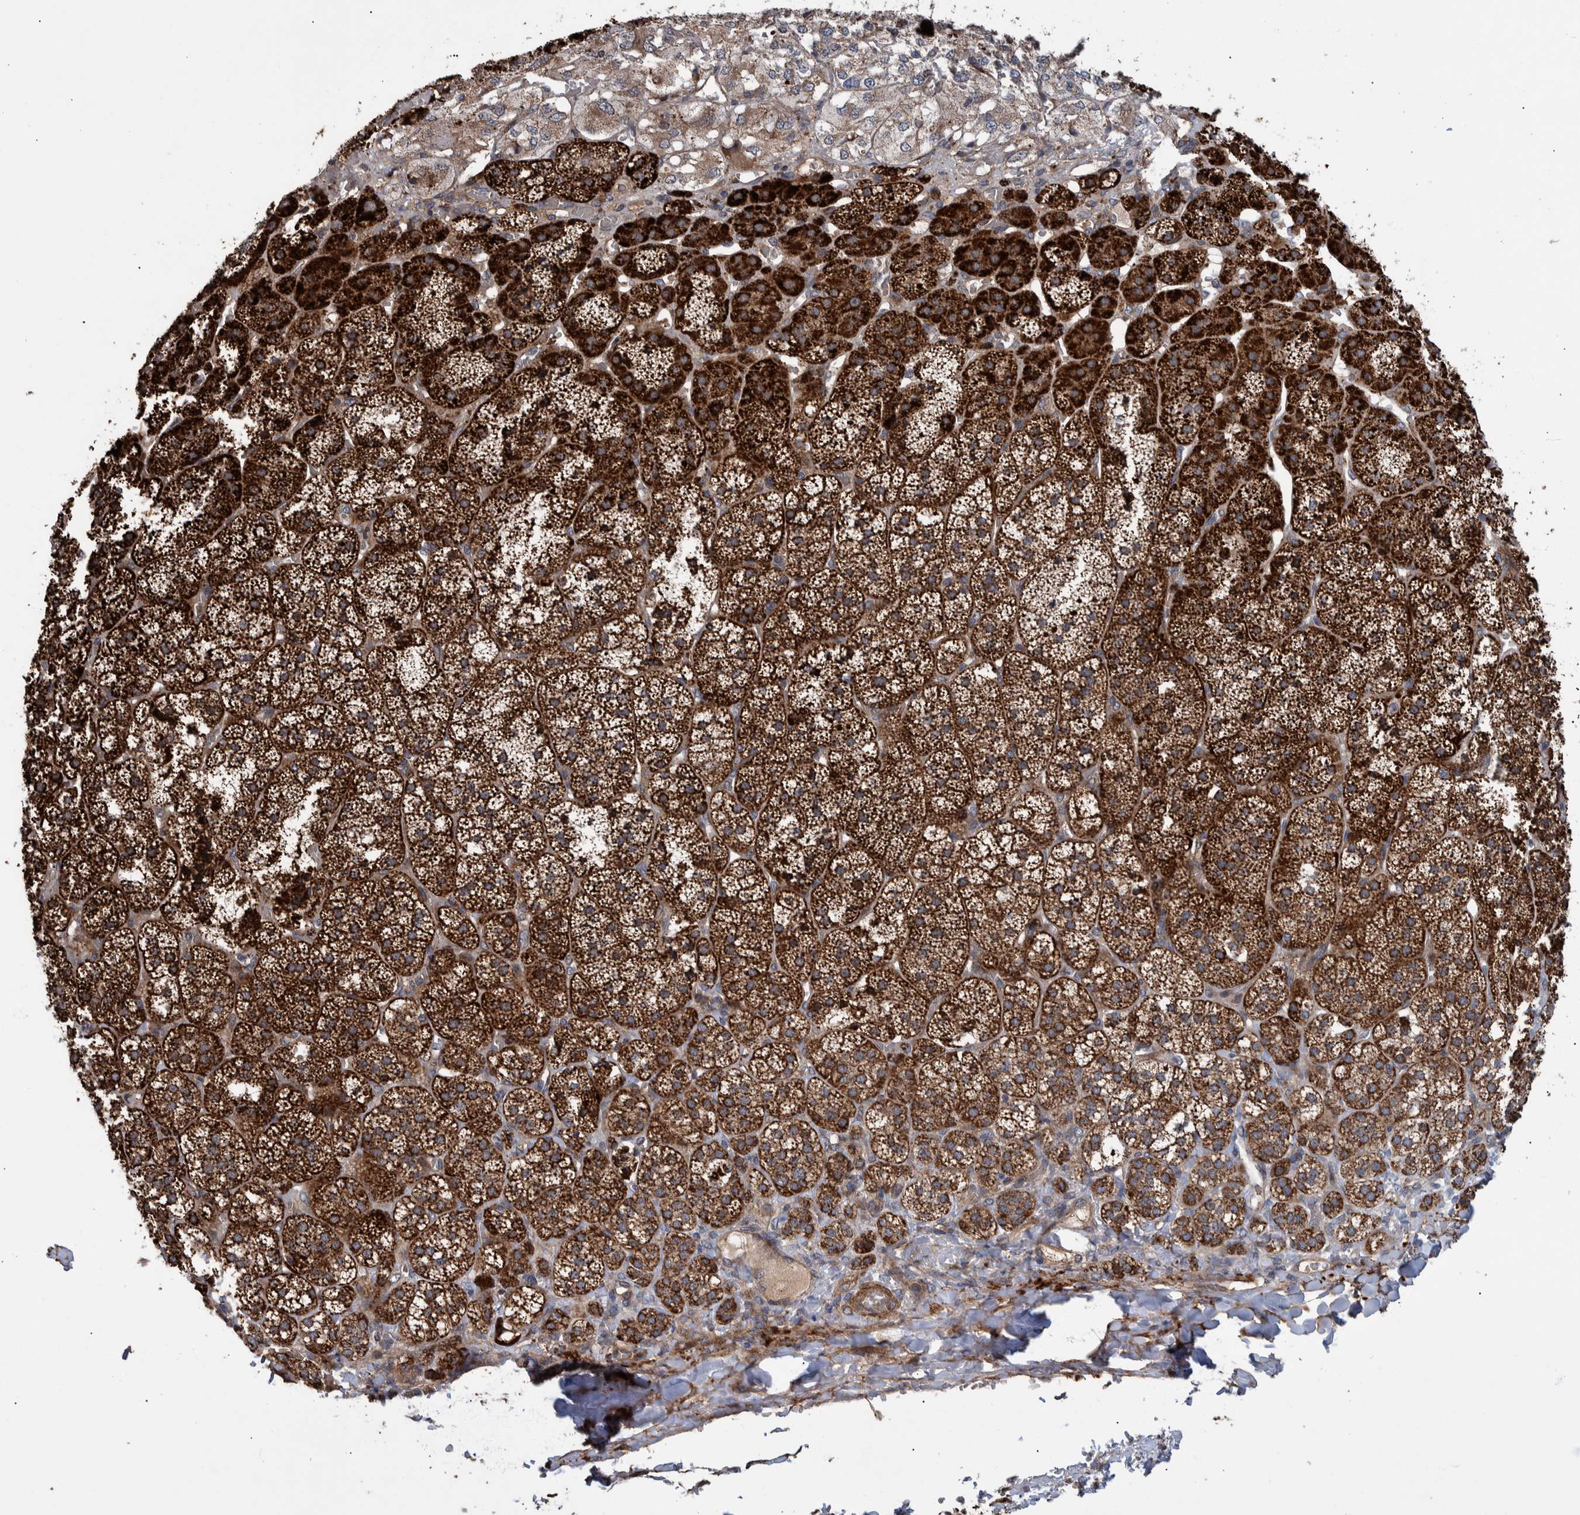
{"staining": {"intensity": "strong", "quantity": ">75%", "location": "cytoplasmic/membranous"}, "tissue": "adrenal gland", "cell_type": "Glandular cells", "image_type": "normal", "snomed": [{"axis": "morphology", "description": "Normal tissue, NOS"}, {"axis": "topography", "description": "Adrenal gland"}], "caption": "Protein staining of normal adrenal gland reveals strong cytoplasmic/membranous expression in about >75% of glandular cells.", "gene": "B3GNTL1", "patient": {"sex": "female", "age": 44}}